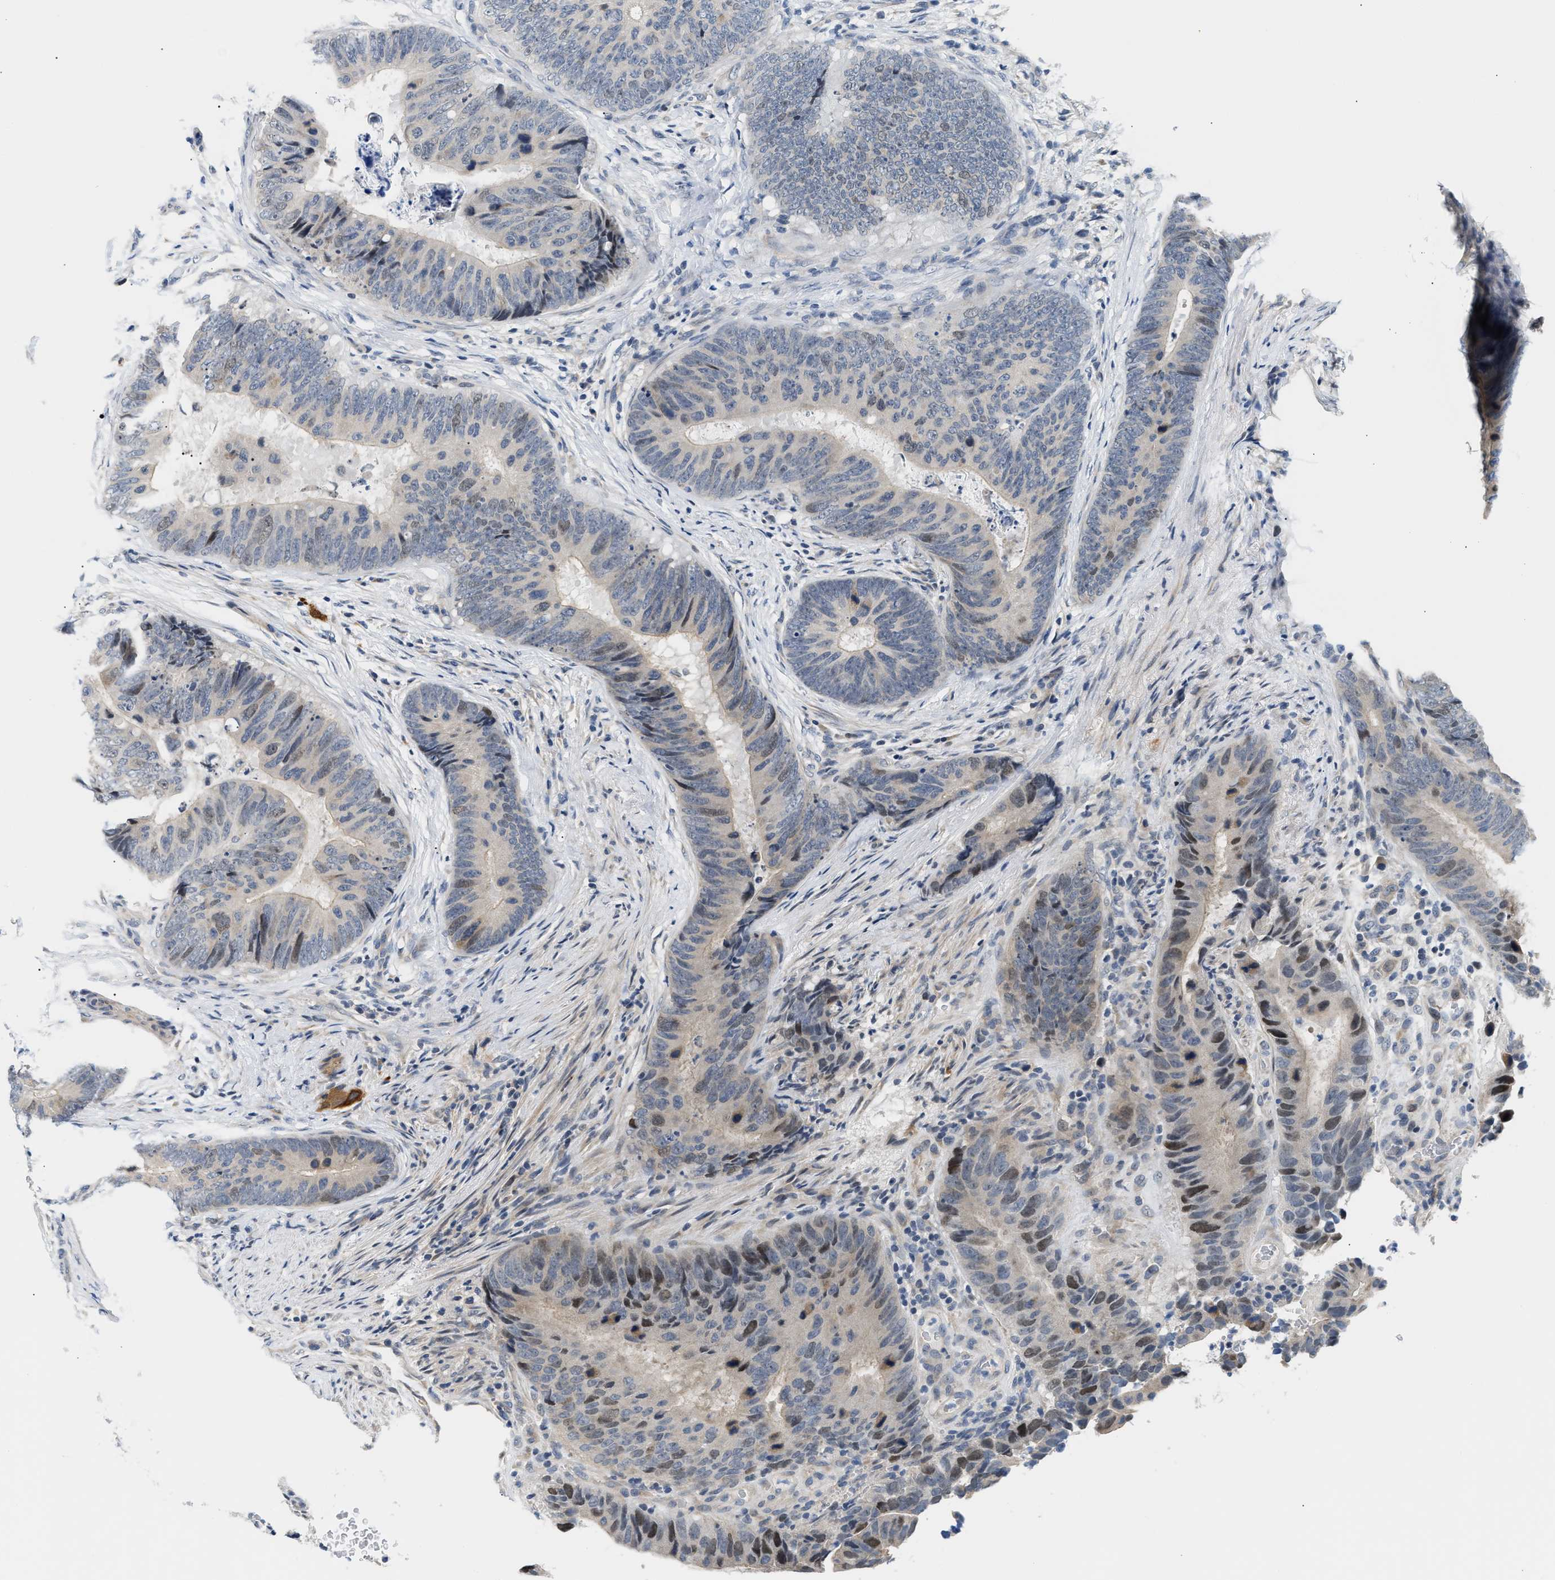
{"staining": {"intensity": "moderate", "quantity": "<25%", "location": "nuclear"}, "tissue": "colorectal cancer", "cell_type": "Tumor cells", "image_type": "cancer", "snomed": [{"axis": "morphology", "description": "Adenocarcinoma, NOS"}, {"axis": "topography", "description": "Colon"}], "caption": "Protein staining of colorectal cancer (adenocarcinoma) tissue displays moderate nuclear staining in about <25% of tumor cells. The staining is performed using DAB brown chromogen to label protein expression. The nuclei are counter-stained blue using hematoxylin.", "gene": "CLGN", "patient": {"sex": "male", "age": 56}}